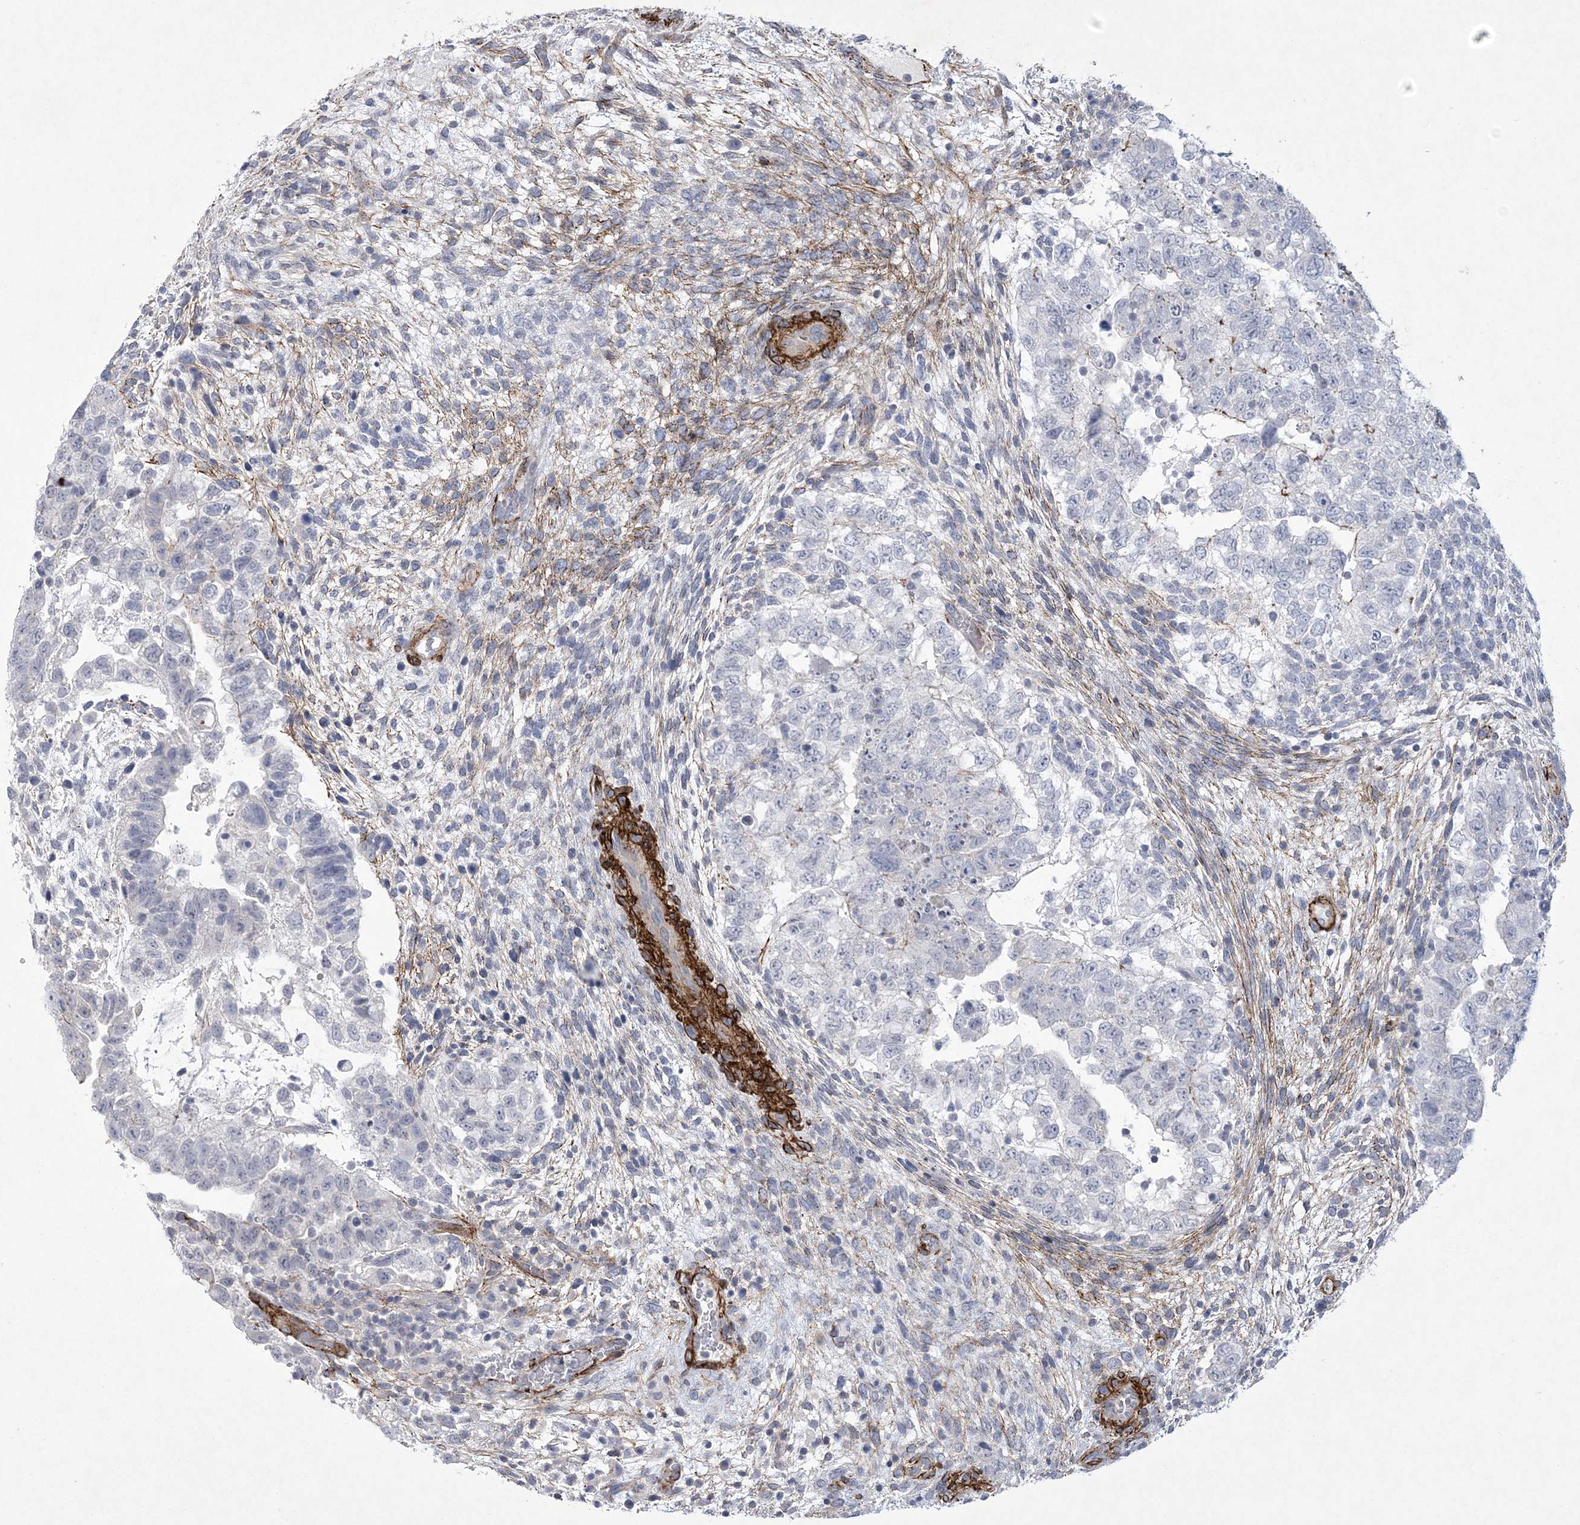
{"staining": {"intensity": "negative", "quantity": "none", "location": "none"}, "tissue": "testis cancer", "cell_type": "Tumor cells", "image_type": "cancer", "snomed": [{"axis": "morphology", "description": "Carcinoma, Embryonal, NOS"}, {"axis": "topography", "description": "Testis"}], "caption": "Tumor cells are negative for protein expression in human embryonal carcinoma (testis).", "gene": "ARSJ", "patient": {"sex": "male", "age": 37}}